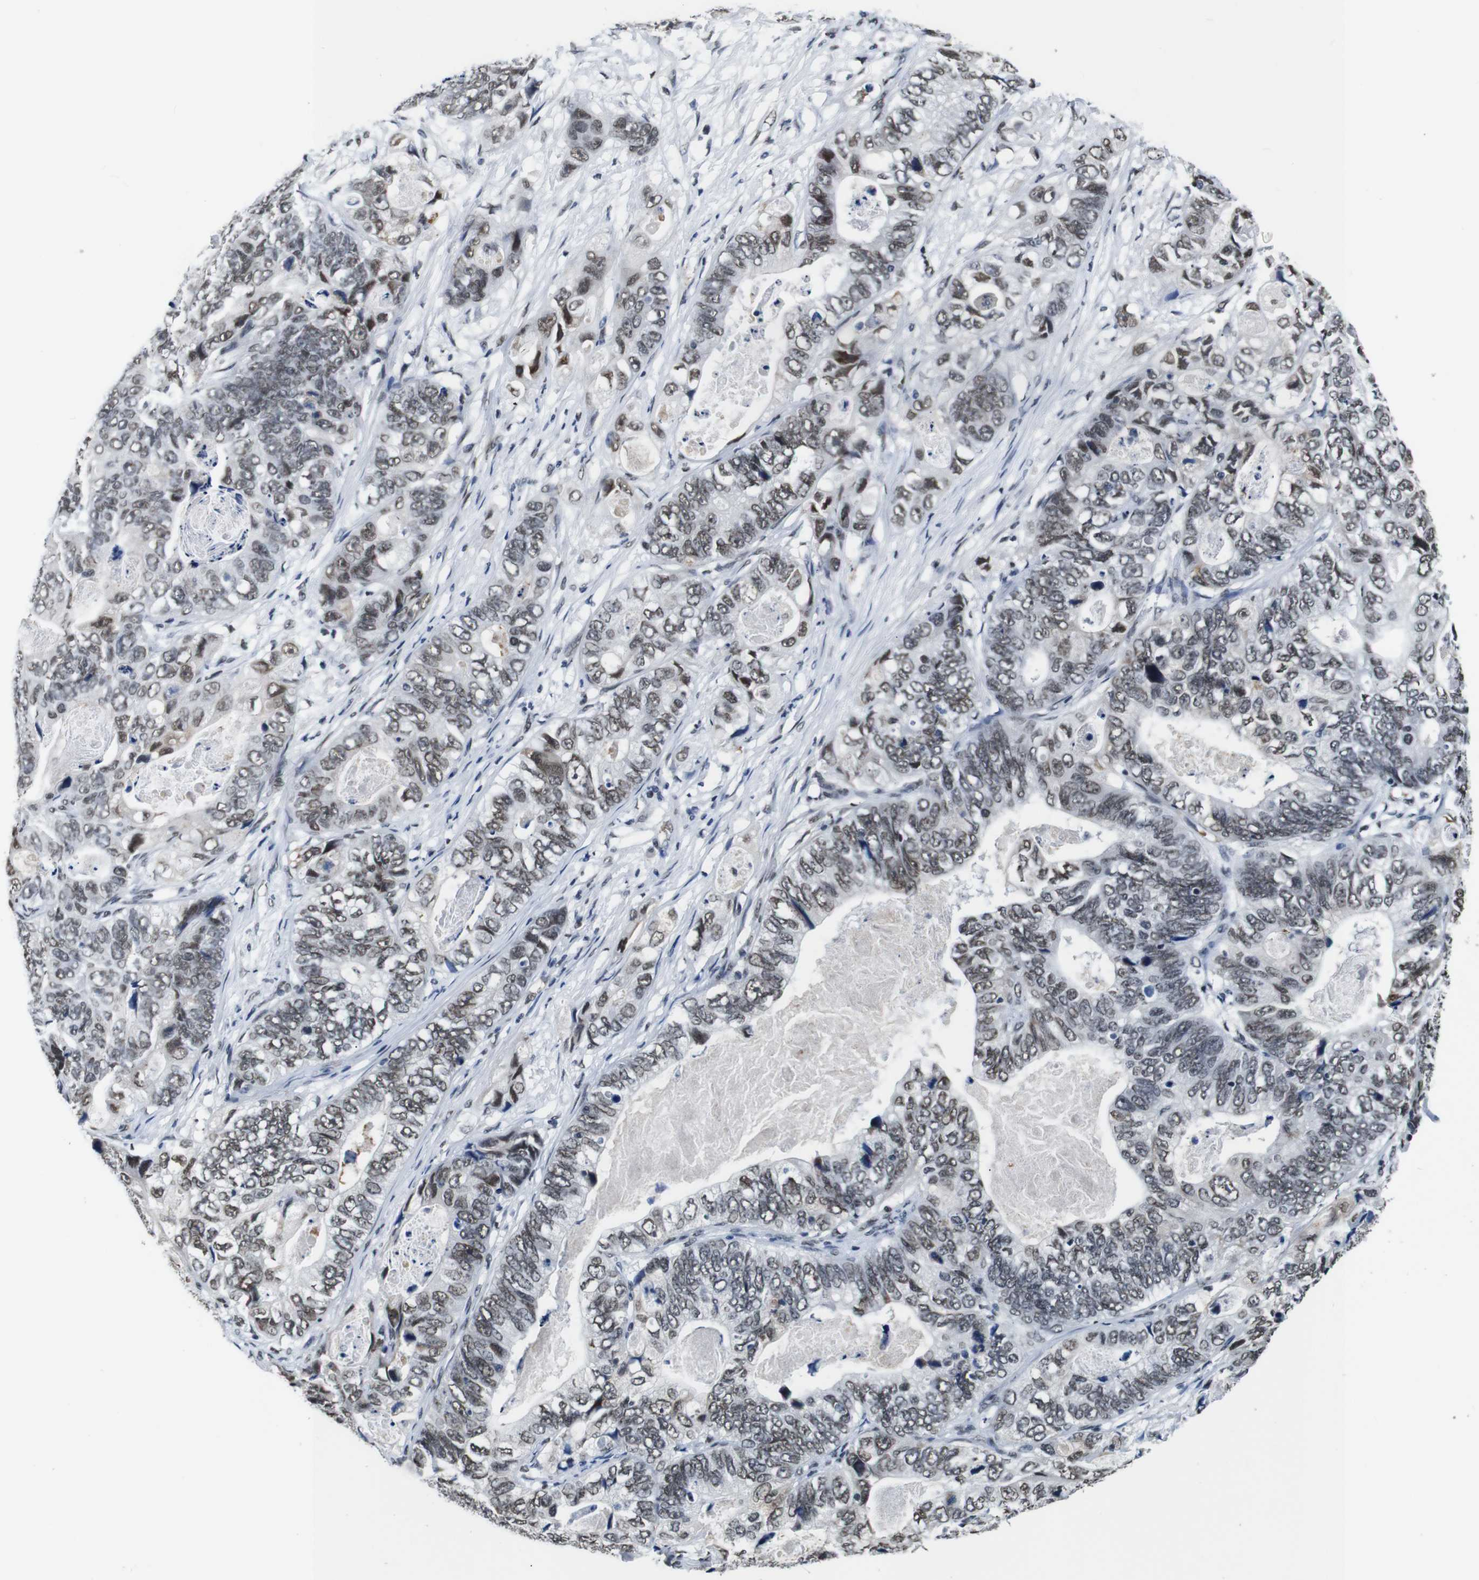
{"staining": {"intensity": "moderate", "quantity": "25%-75%", "location": "nuclear"}, "tissue": "stomach cancer", "cell_type": "Tumor cells", "image_type": "cancer", "snomed": [{"axis": "morphology", "description": "Adenocarcinoma, NOS"}, {"axis": "topography", "description": "Stomach"}], "caption": "IHC micrograph of neoplastic tissue: human stomach cancer (adenocarcinoma) stained using immunohistochemistry (IHC) reveals medium levels of moderate protein expression localized specifically in the nuclear of tumor cells, appearing as a nuclear brown color.", "gene": "ILDR2", "patient": {"sex": "female", "age": 89}}